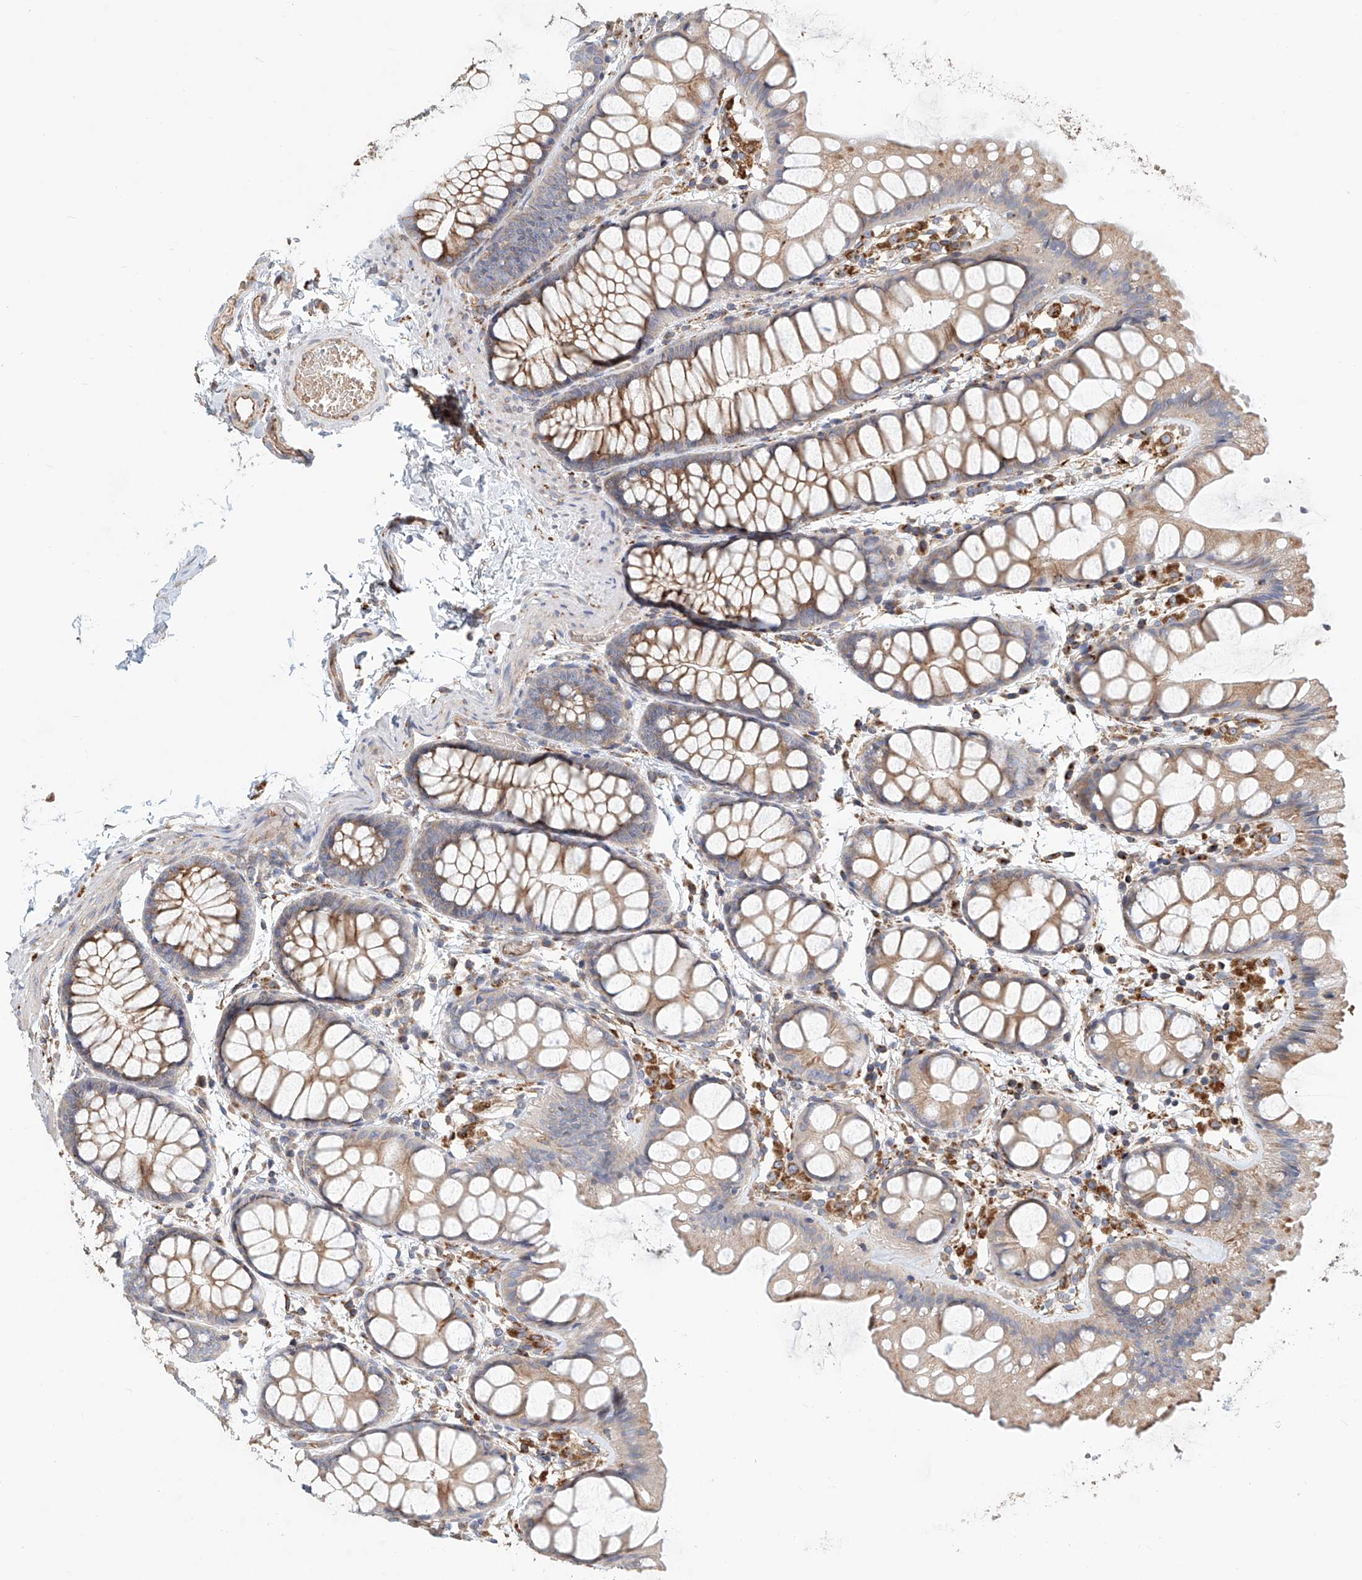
{"staining": {"intensity": "moderate", "quantity": "25%-75%", "location": "cytoplasmic/membranous"}, "tissue": "colon", "cell_type": "Endothelial cells", "image_type": "normal", "snomed": [{"axis": "morphology", "description": "Normal tissue, NOS"}, {"axis": "topography", "description": "Colon"}], "caption": "IHC image of benign colon: colon stained using immunohistochemistry exhibits medium levels of moderate protein expression localized specifically in the cytoplasmic/membranous of endothelial cells, appearing as a cytoplasmic/membranous brown color.", "gene": "HGSNAT", "patient": {"sex": "male", "age": 47}}